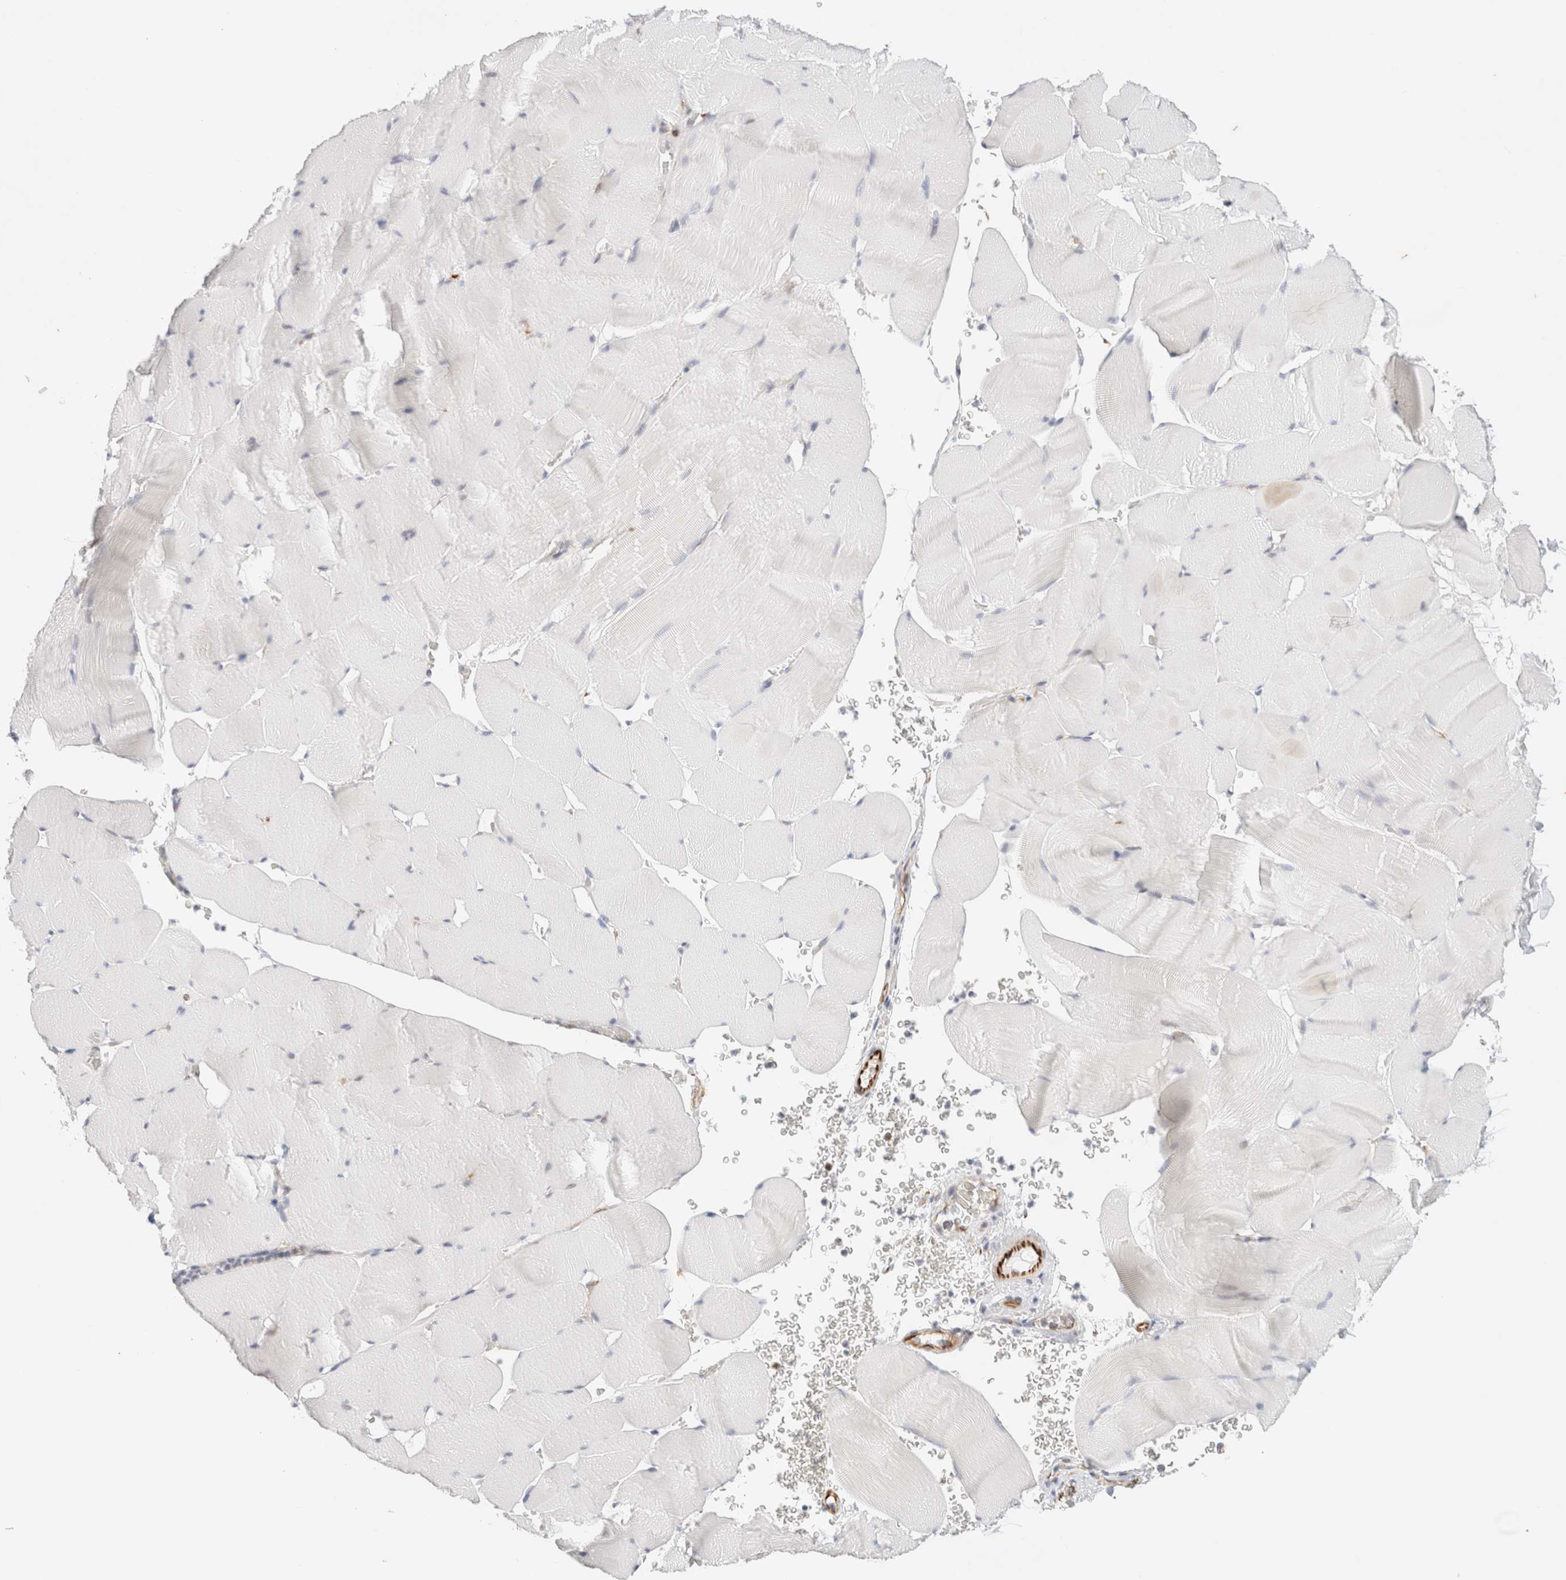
{"staining": {"intensity": "negative", "quantity": "none", "location": "none"}, "tissue": "skeletal muscle", "cell_type": "Myocytes", "image_type": "normal", "snomed": [{"axis": "morphology", "description": "Normal tissue, NOS"}, {"axis": "topography", "description": "Skeletal muscle"}], "caption": "Immunohistochemistry (IHC) micrograph of unremarkable skeletal muscle: skeletal muscle stained with DAB reveals no significant protein positivity in myocytes. The staining is performed using DAB brown chromogen with nuclei counter-stained in using hematoxylin.", "gene": "SLC25A48", "patient": {"sex": "male", "age": 62}}